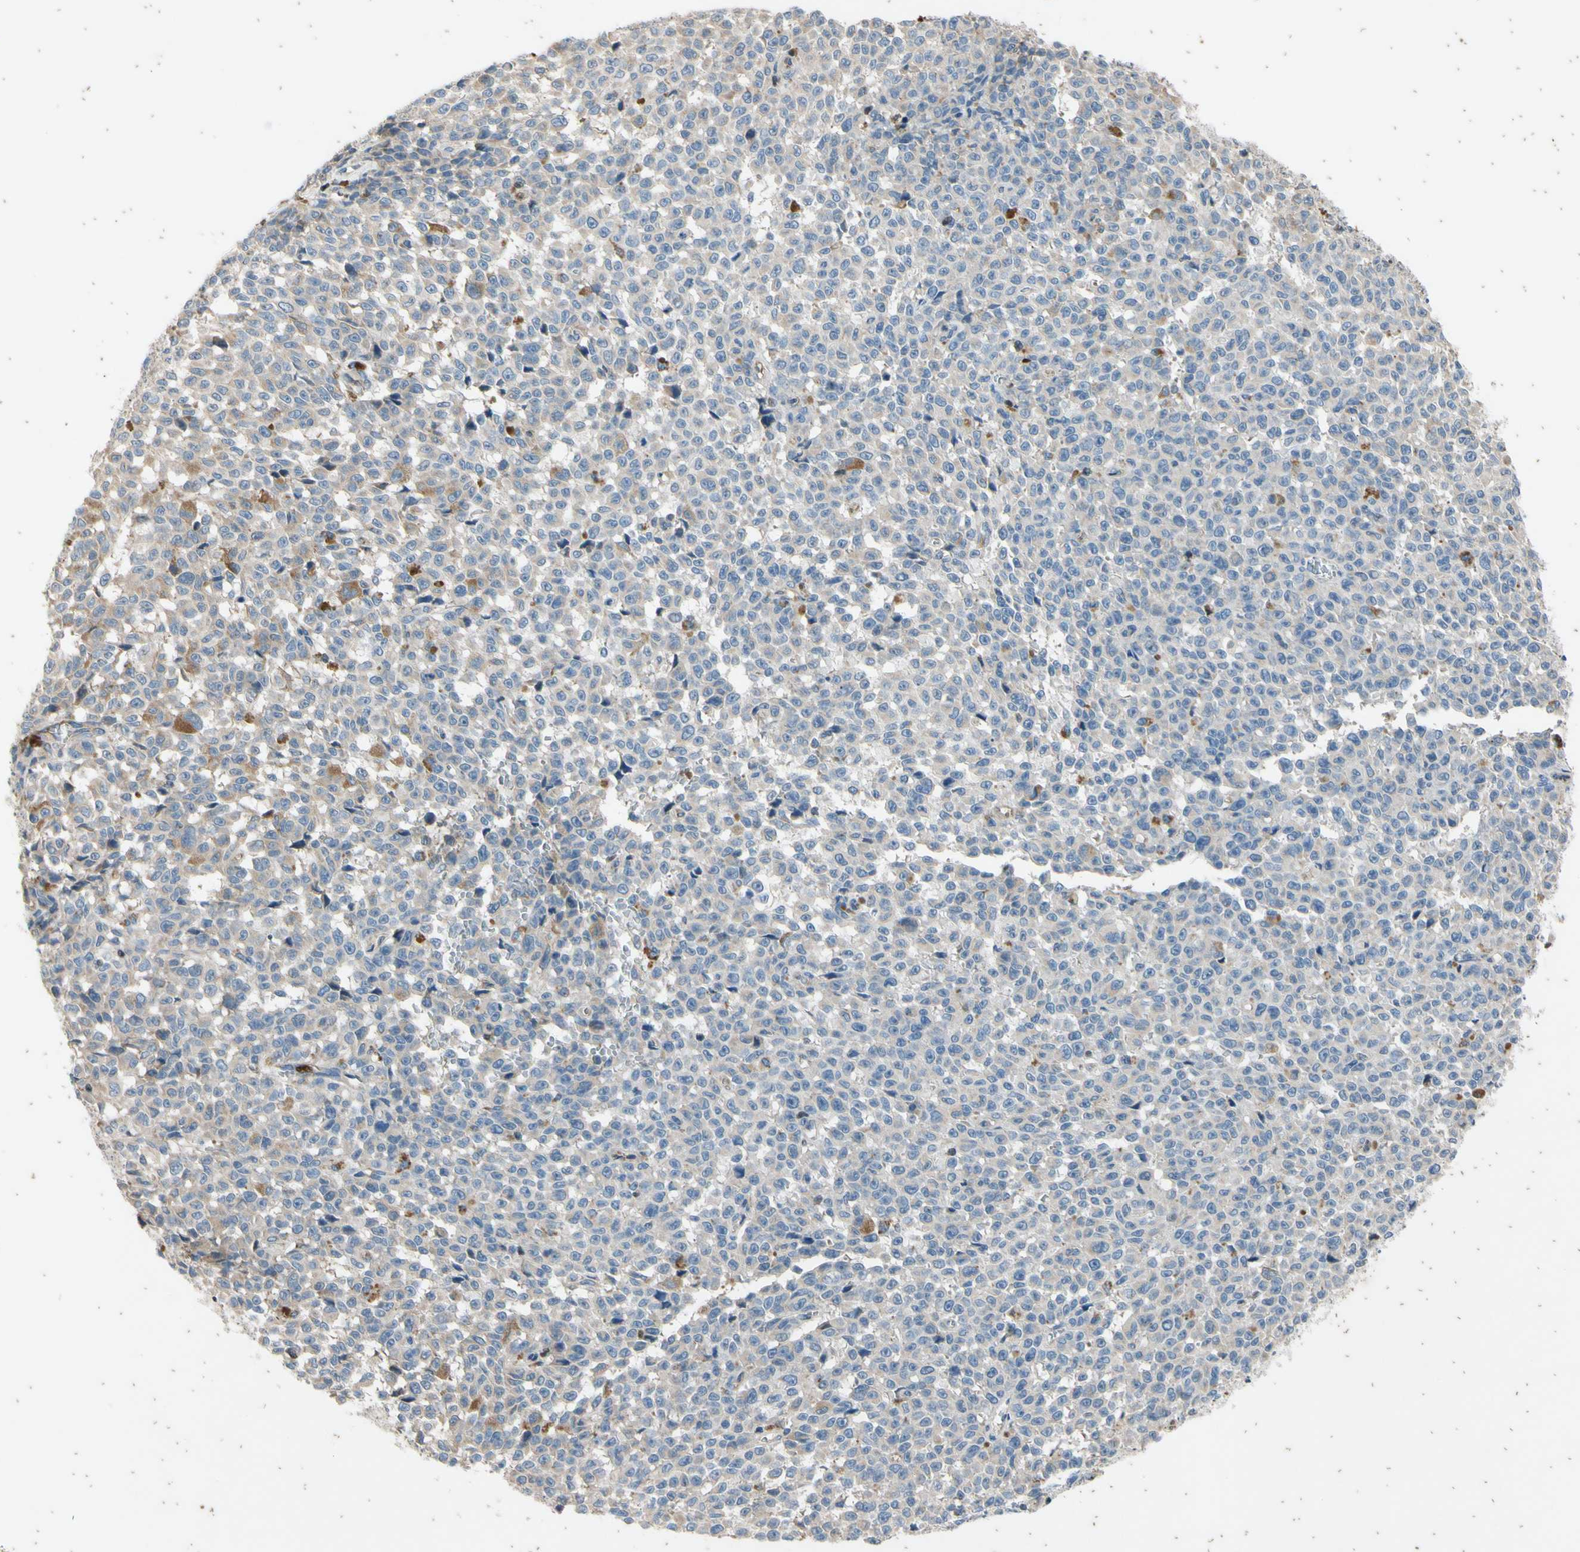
{"staining": {"intensity": "negative", "quantity": "none", "location": "none"}, "tissue": "melanoma", "cell_type": "Tumor cells", "image_type": "cancer", "snomed": [{"axis": "morphology", "description": "Malignant melanoma, NOS"}, {"axis": "topography", "description": "Skin"}], "caption": "The immunohistochemistry image has no significant staining in tumor cells of malignant melanoma tissue.", "gene": "TBX21", "patient": {"sex": "female", "age": 82}}